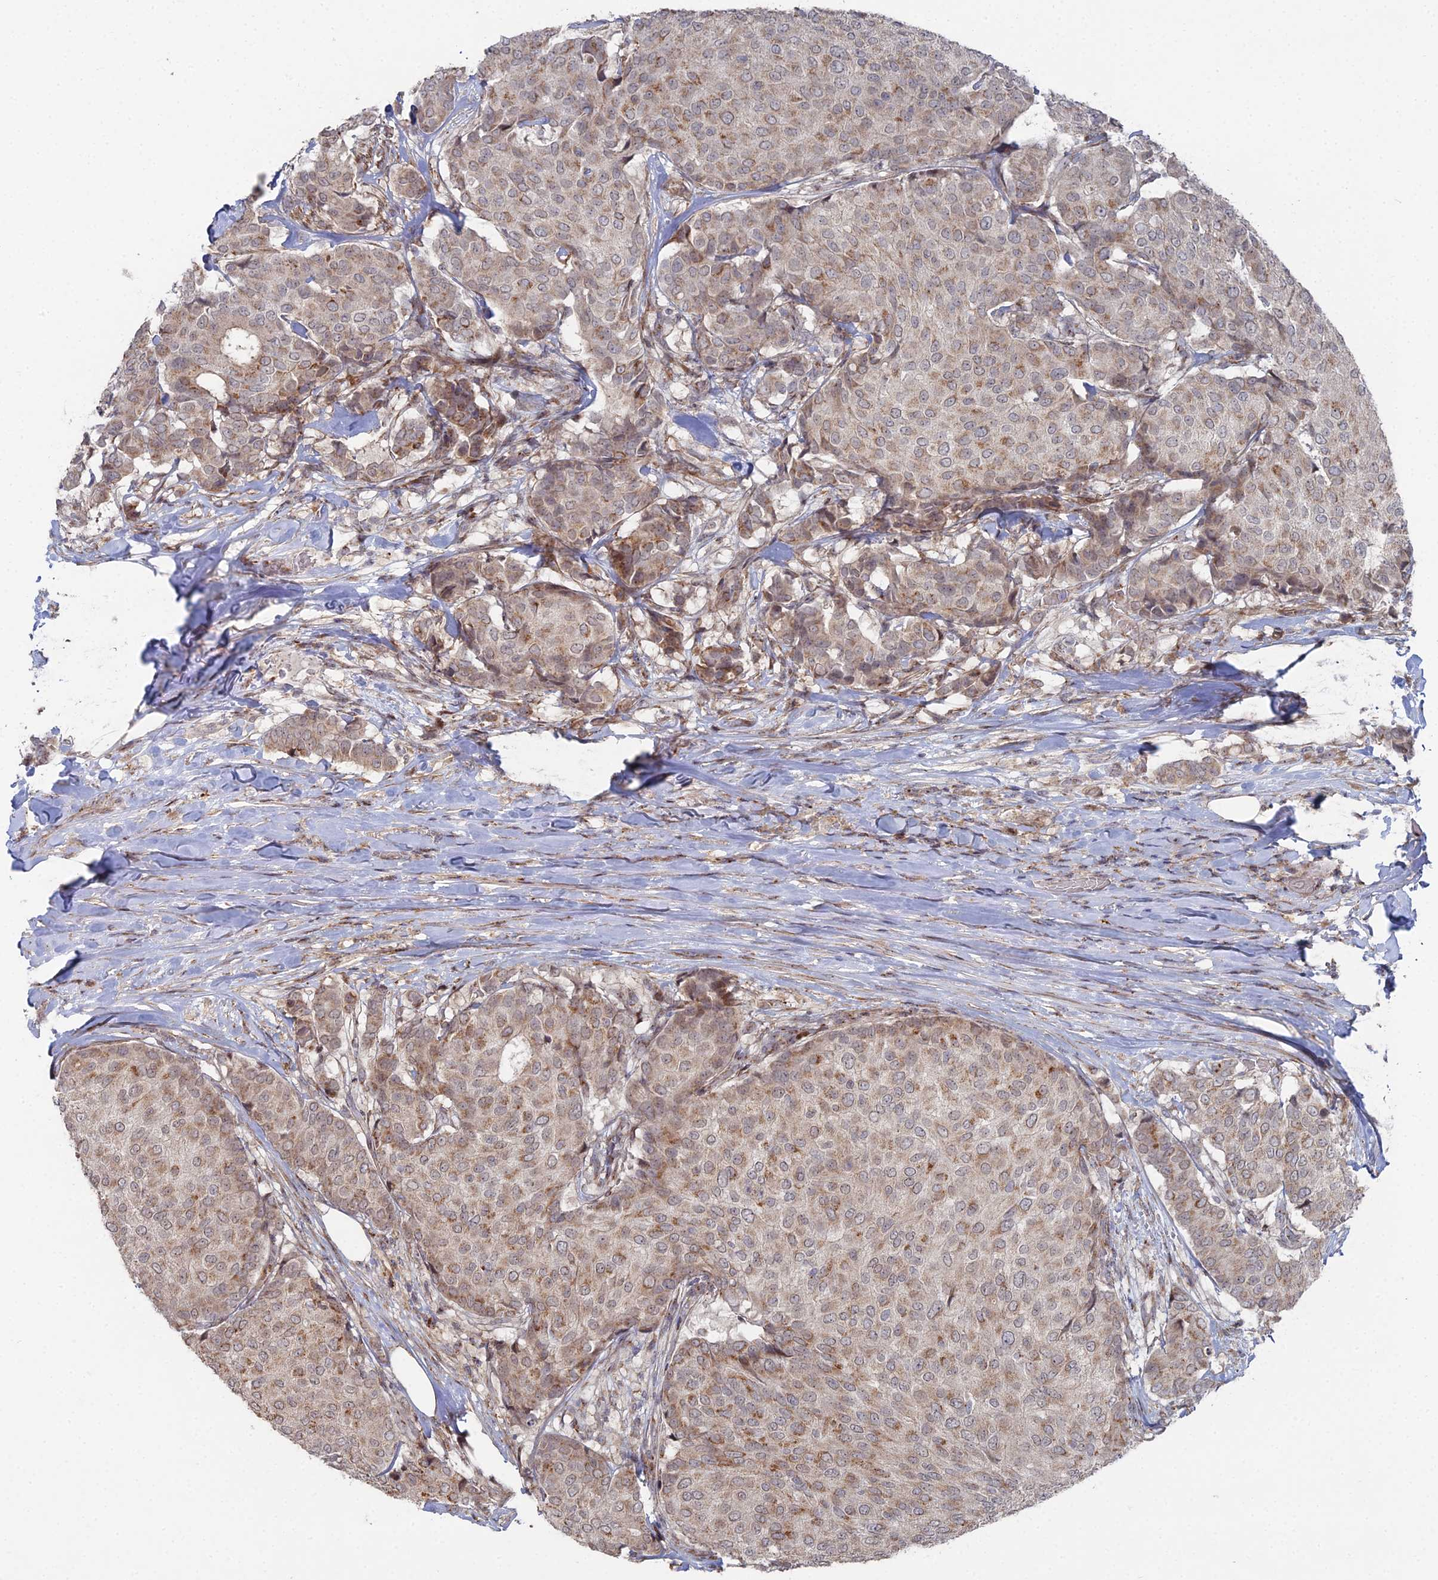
{"staining": {"intensity": "moderate", "quantity": "25%-75%", "location": "cytoplasmic/membranous"}, "tissue": "breast cancer", "cell_type": "Tumor cells", "image_type": "cancer", "snomed": [{"axis": "morphology", "description": "Duct carcinoma"}, {"axis": "topography", "description": "Breast"}], "caption": "Protein staining reveals moderate cytoplasmic/membranous staining in approximately 25%-75% of tumor cells in intraductal carcinoma (breast). The staining was performed using DAB to visualize the protein expression in brown, while the nuclei were stained in blue with hematoxylin (Magnification: 20x).", "gene": "SGMS1", "patient": {"sex": "female", "age": 75}}